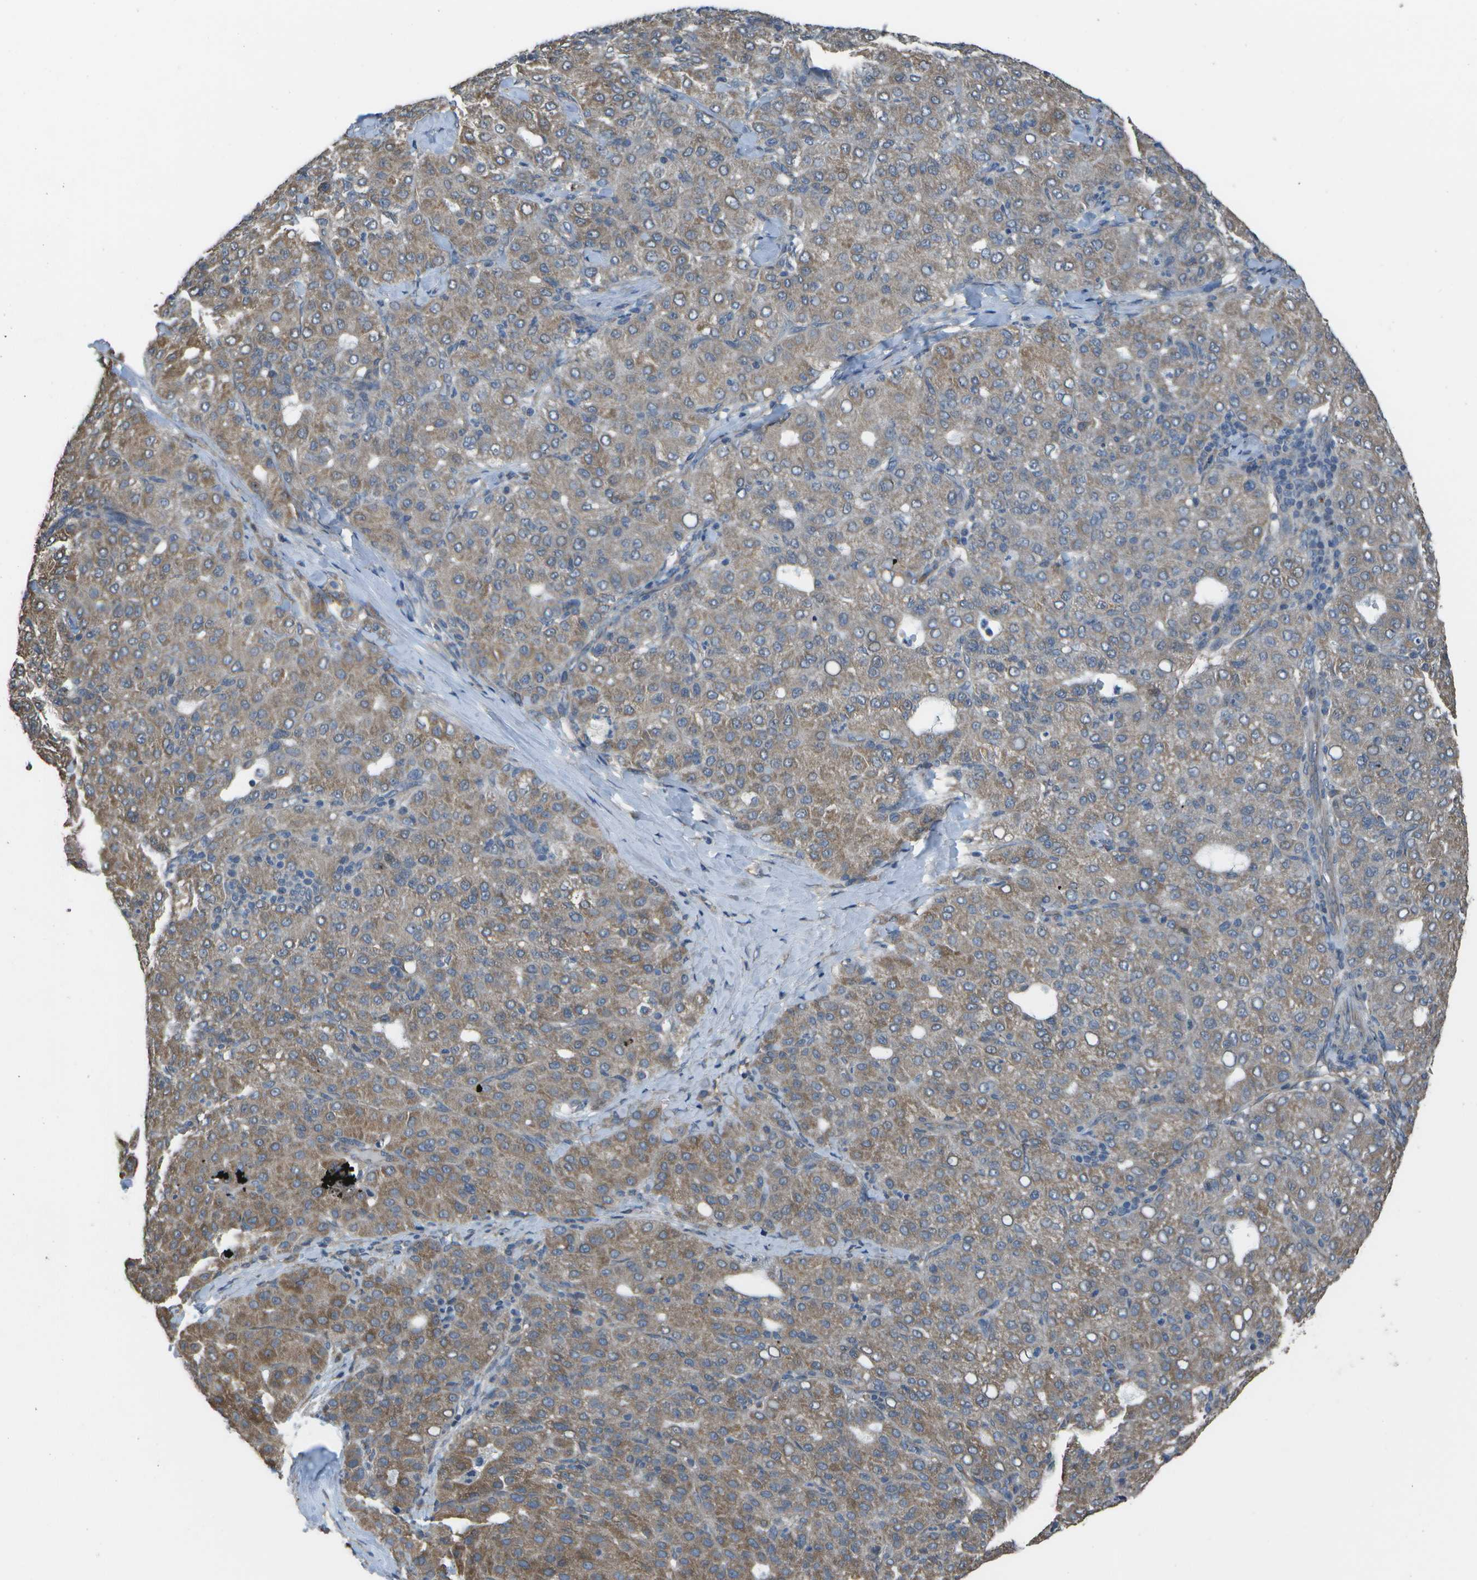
{"staining": {"intensity": "weak", "quantity": "25%-75%", "location": "cytoplasmic/membranous"}, "tissue": "liver cancer", "cell_type": "Tumor cells", "image_type": "cancer", "snomed": [{"axis": "morphology", "description": "Carcinoma, Hepatocellular, NOS"}, {"axis": "topography", "description": "Liver"}], "caption": "Immunohistochemical staining of liver cancer (hepatocellular carcinoma) reveals weak cytoplasmic/membranous protein positivity in approximately 25%-75% of tumor cells.", "gene": "CLNS1A", "patient": {"sex": "male", "age": 65}}